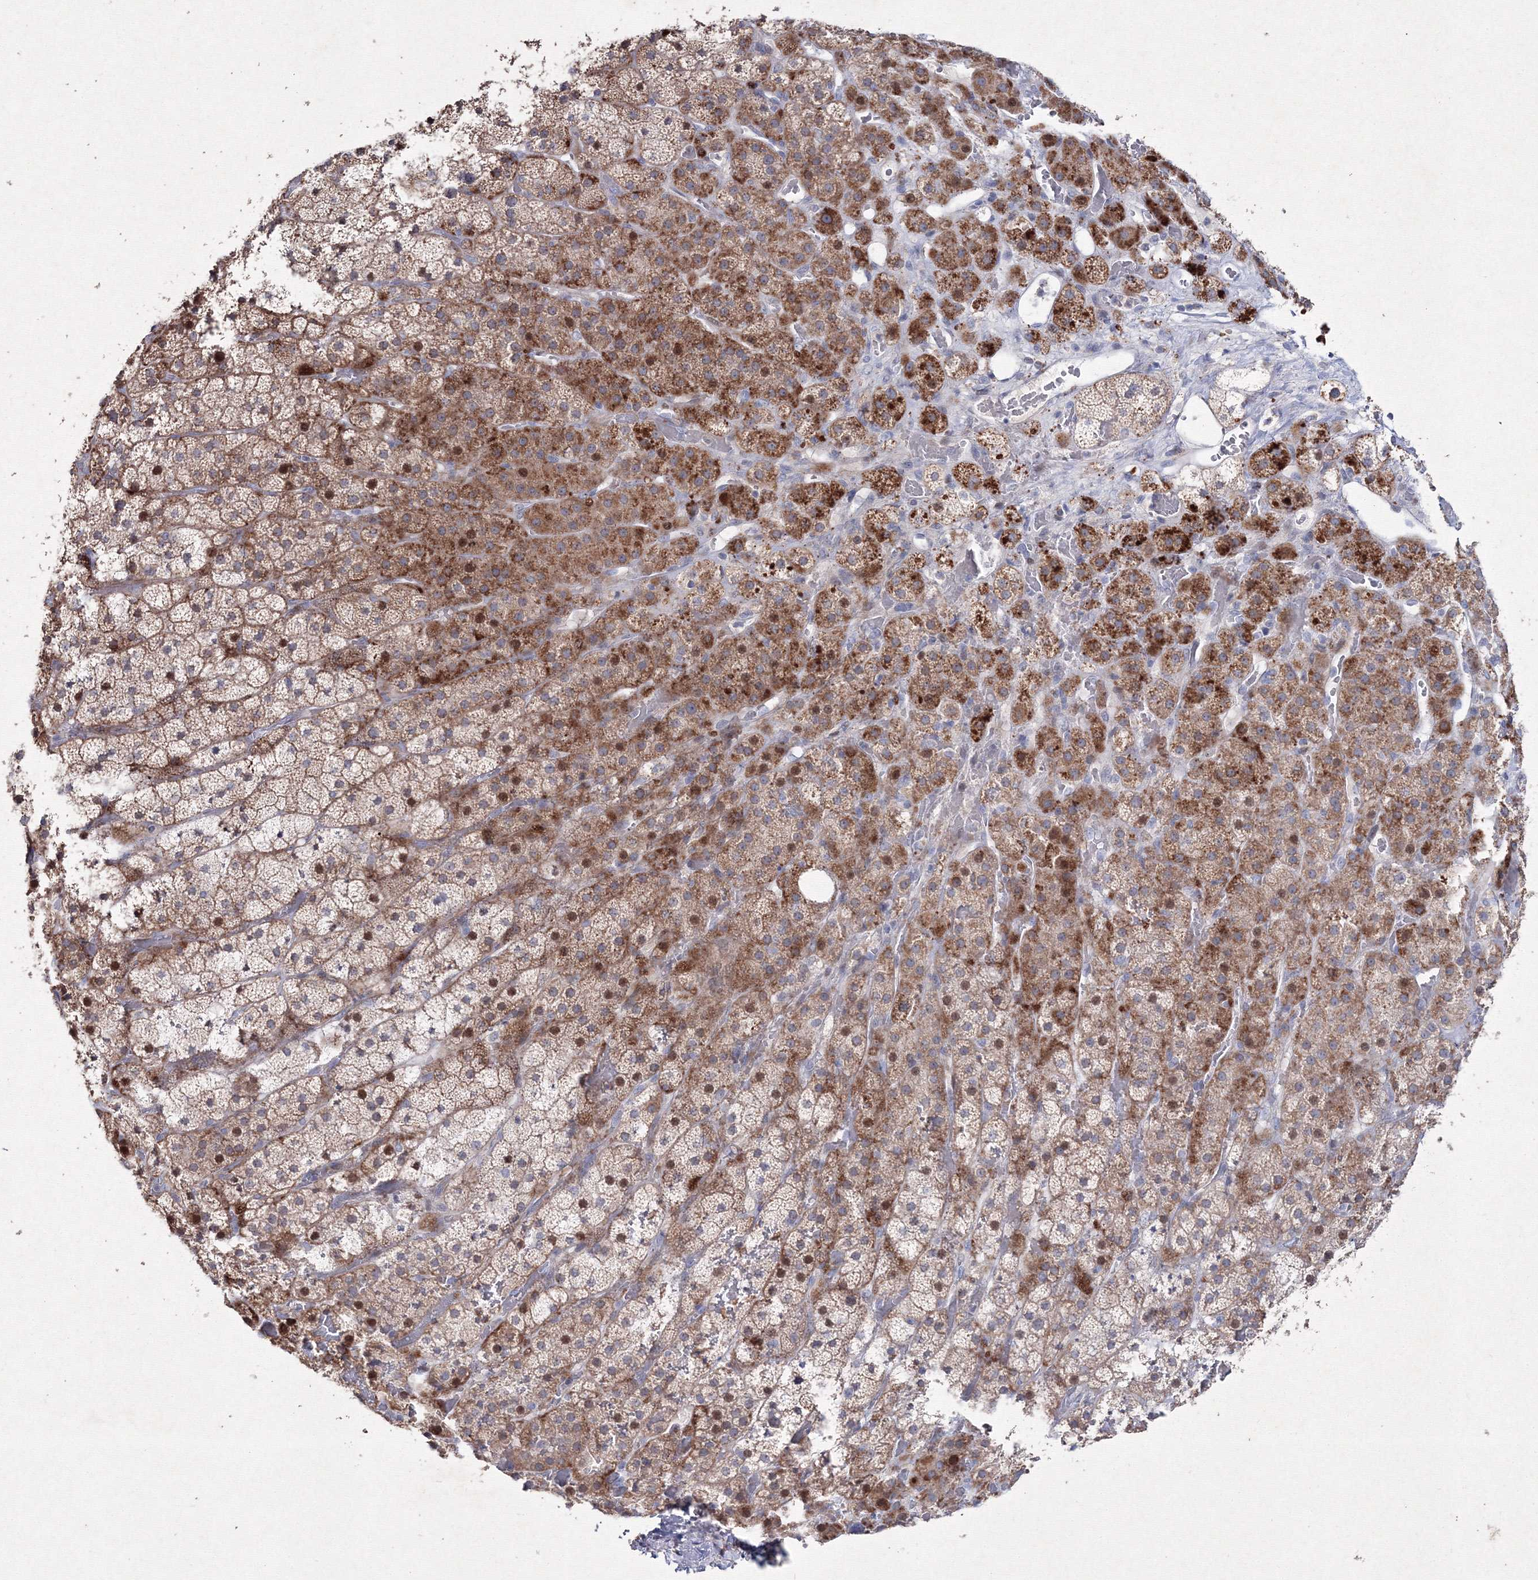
{"staining": {"intensity": "strong", "quantity": ">75%", "location": "cytoplasmic/membranous,nuclear"}, "tissue": "adrenal gland", "cell_type": "Glandular cells", "image_type": "normal", "snomed": [{"axis": "morphology", "description": "Normal tissue, NOS"}, {"axis": "topography", "description": "Adrenal gland"}], "caption": "Protein expression analysis of unremarkable adrenal gland exhibits strong cytoplasmic/membranous,nuclear expression in about >75% of glandular cells.", "gene": "SMIM29", "patient": {"sex": "male", "age": 57}}